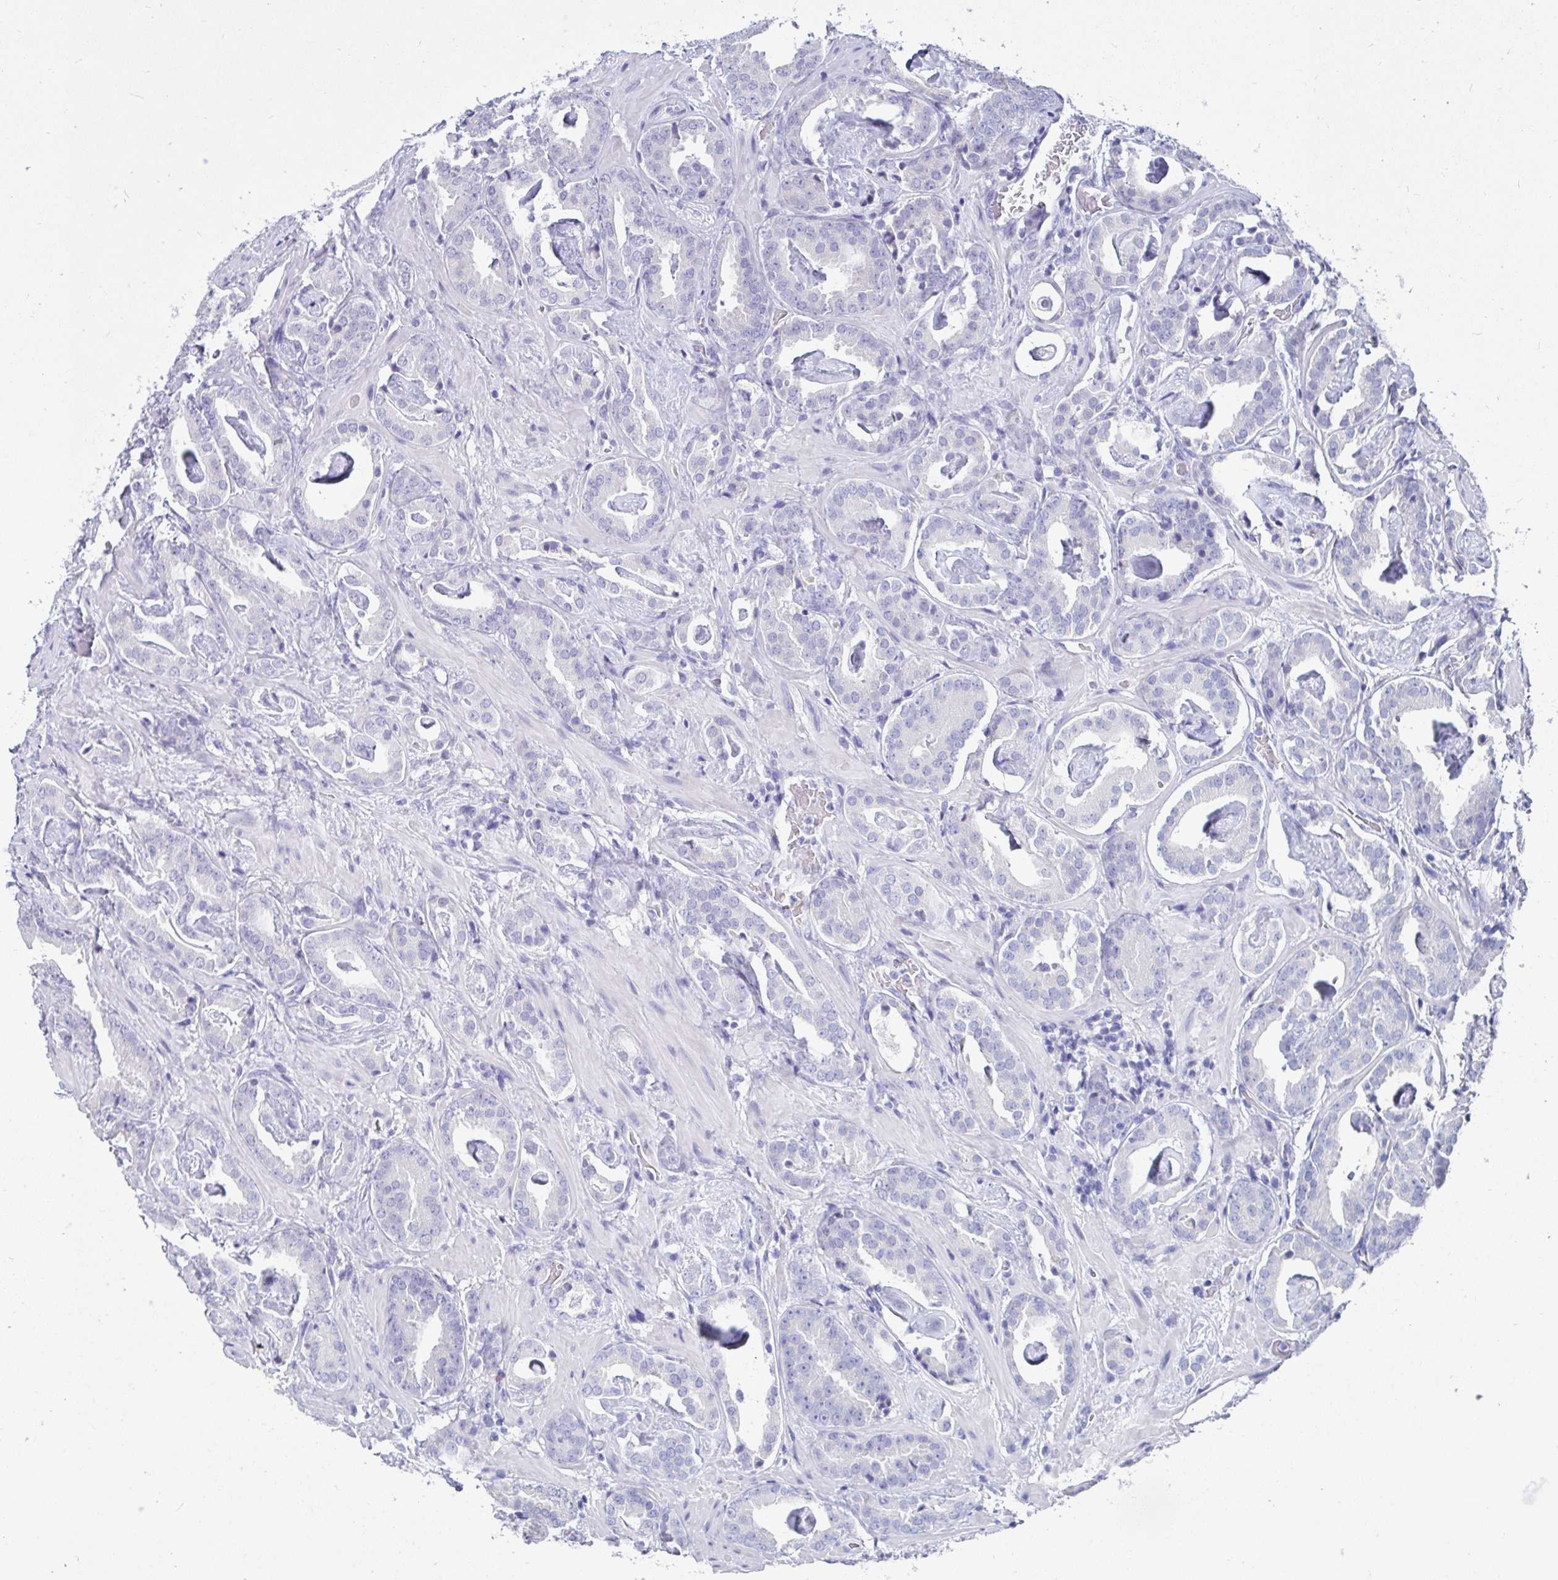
{"staining": {"intensity": "negative", "quantity": "none", "location": "none"}, "tissue": "prostate cancer", "cell_type": "Tumor cells", "image_type": "cancer", "snomed": [{"axis": "morphology", "description": "Adenocarcinoma, Low grade"}, {"axis": "topography", "description": "Prostate"}], "caption": "This is an immunohistochemistry (IHC) photomicrograph of prostate cancer (adenocarcinoma (low-grade)). There is no staining in tumor cells.", "gene": "ZPBP2", "patient": {"sex": "male", "age": 62}}